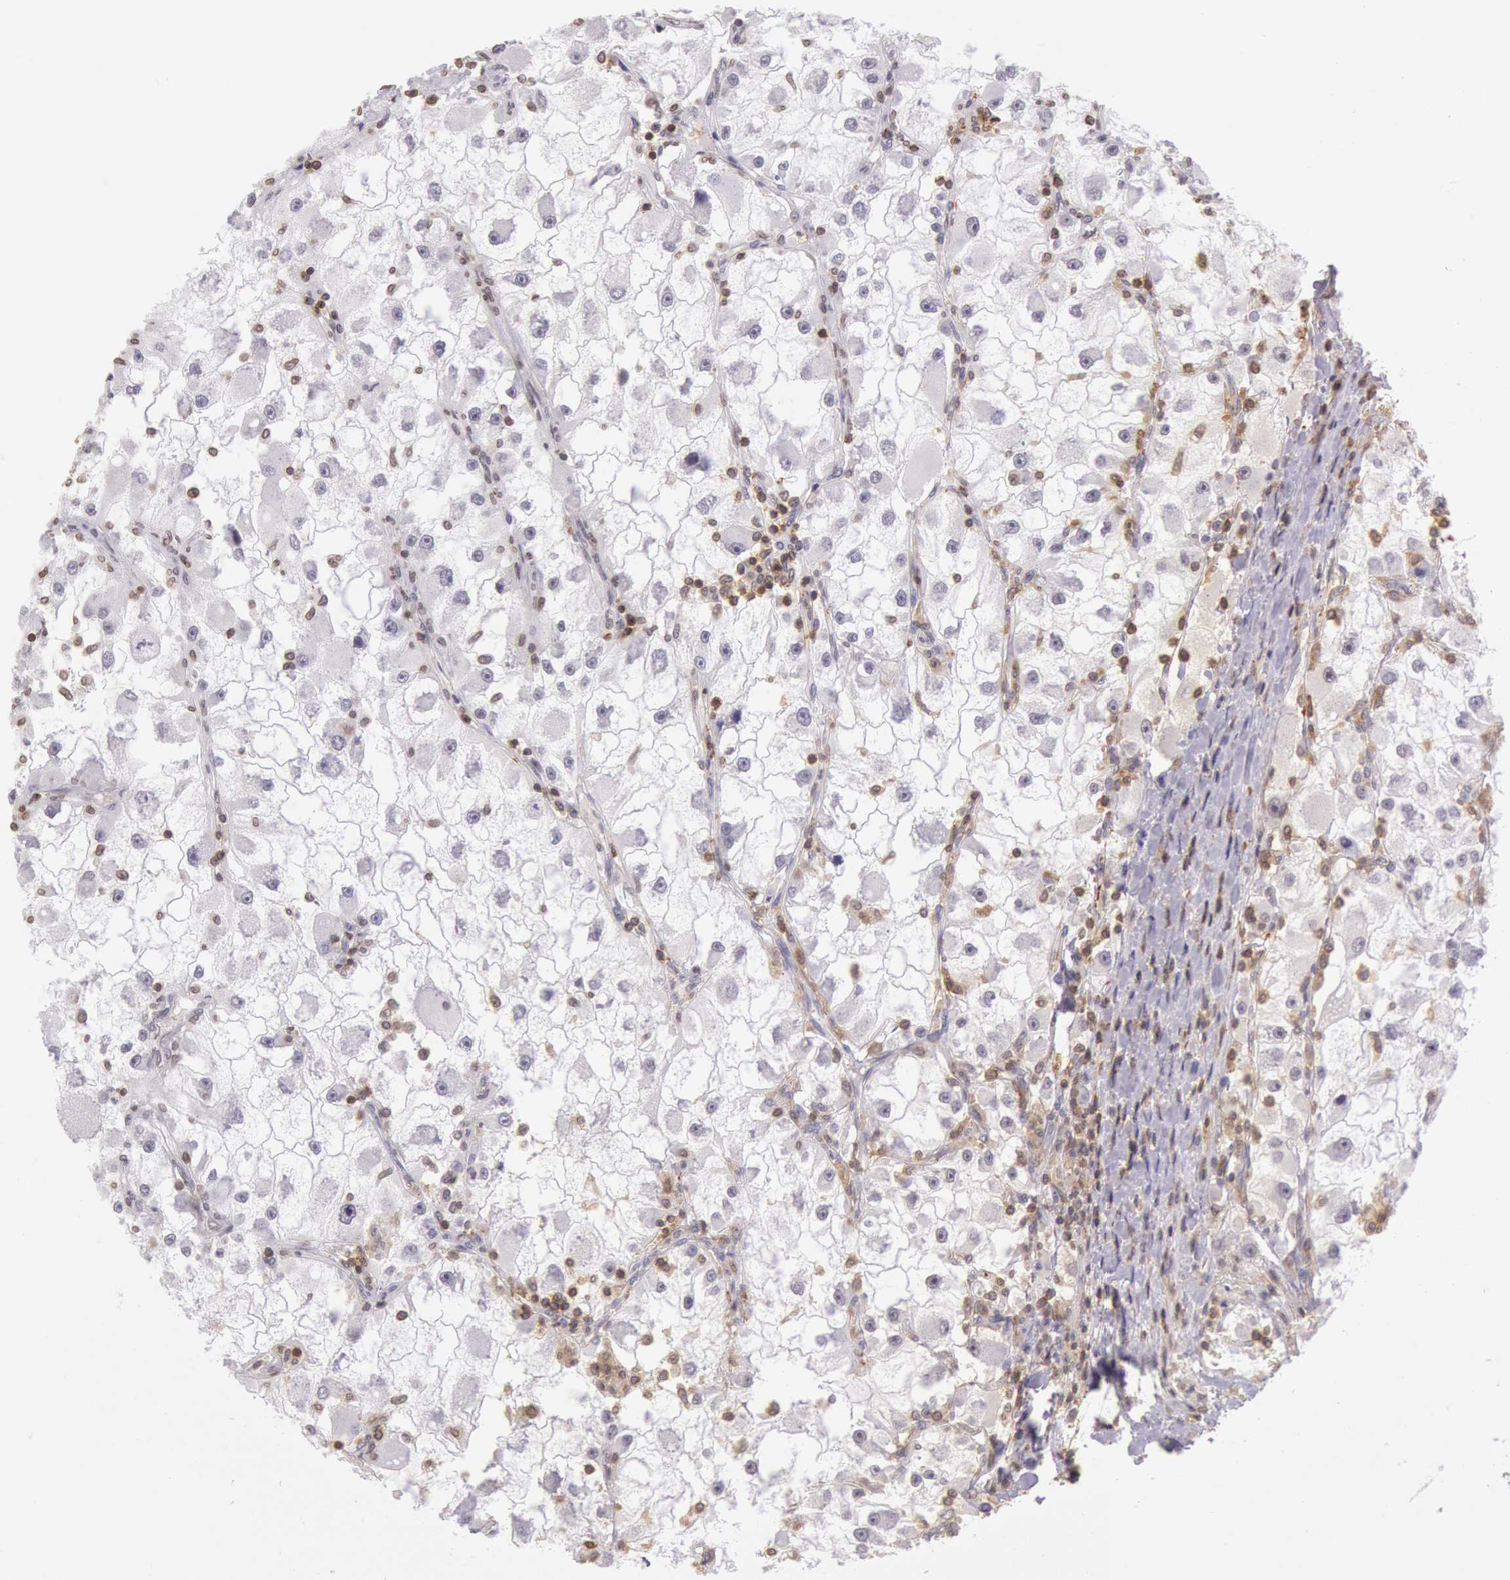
{"staining": {"intensity": "negative", "quantity": "none", "location": "none"}, "tissue": "renal cancer", "cell_type": "Tumor cells", "image_type": "cancer", "snomed": [{"axis": "morphology", "description": "Adenocarcinoma, NOS"}, {"axis": "topography", "description": "Kidney"}], "caption": "Adenocarcinoma (renal) was stained to show a protein in brown. There is no significant positivity in tumor cells. (Stains: DAB (3,3'-diaminobenzidine) immunohistochemistry (IHC) with hematoxylin counter stain, Microscopy: brightfield microscopy at high magnification).", "gene": "HIF1A", "patient": {"sex": "female", "age": 73}}